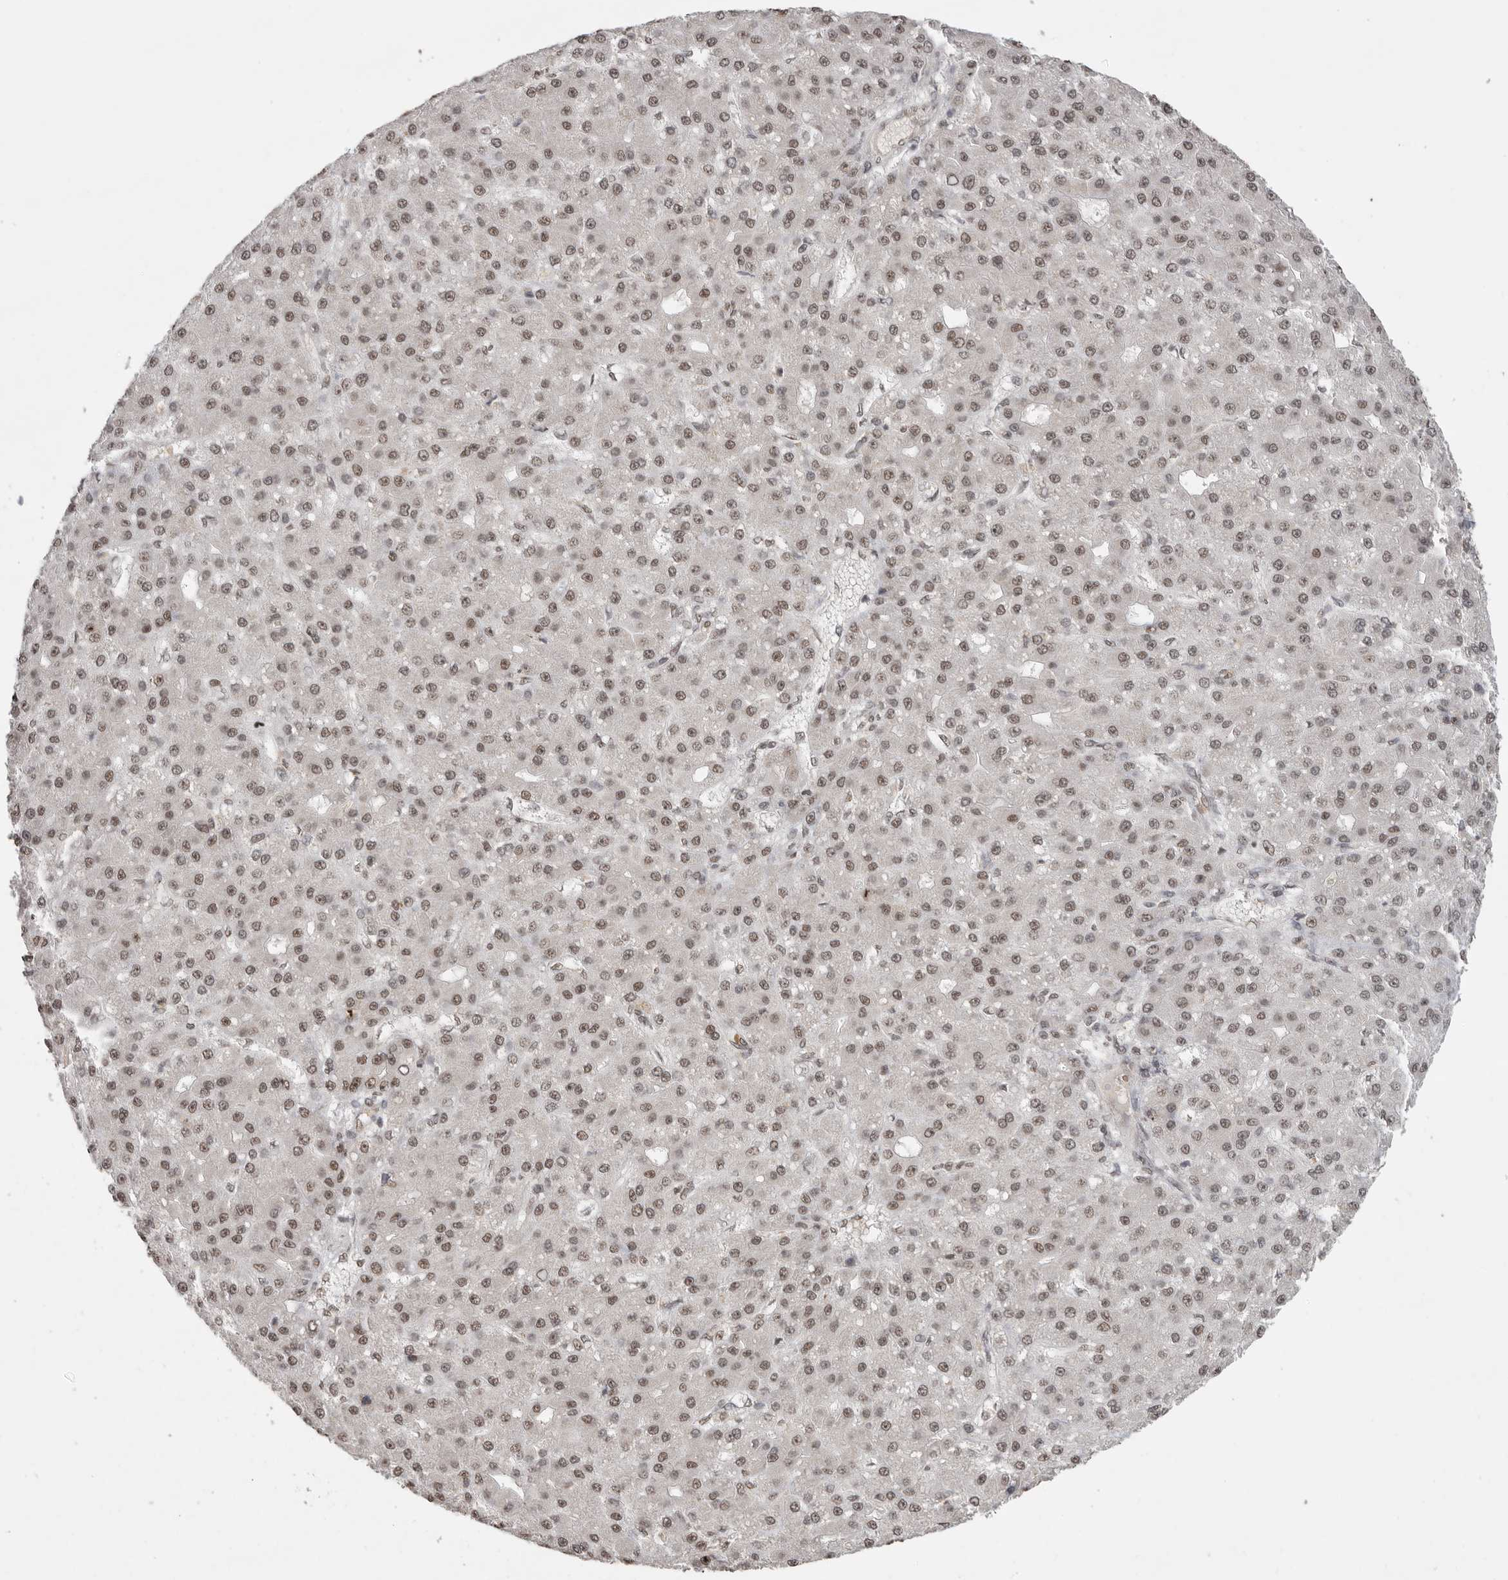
{"staining": {"intensity": "weak", "quantity": ">75%", "location": "nuclear"}, "tissue": "liver cancer", "cell_type": "Tumor cells", "image_type": "cancer", "snomed": [{"axis": "morphology", "description": "Carcinoma, Hepatocellular, NOS"}, {"axis": "topography", "description": "Liver"}], "caption": "The image exhibits immunohistochemical staining of hepatocellular carcinoma (liver). There is weak nuclear staining is present in approximately >75% of tumor cells.", "gene": "PPP1R10", "patient": {"sex": "male", "age": 67}}